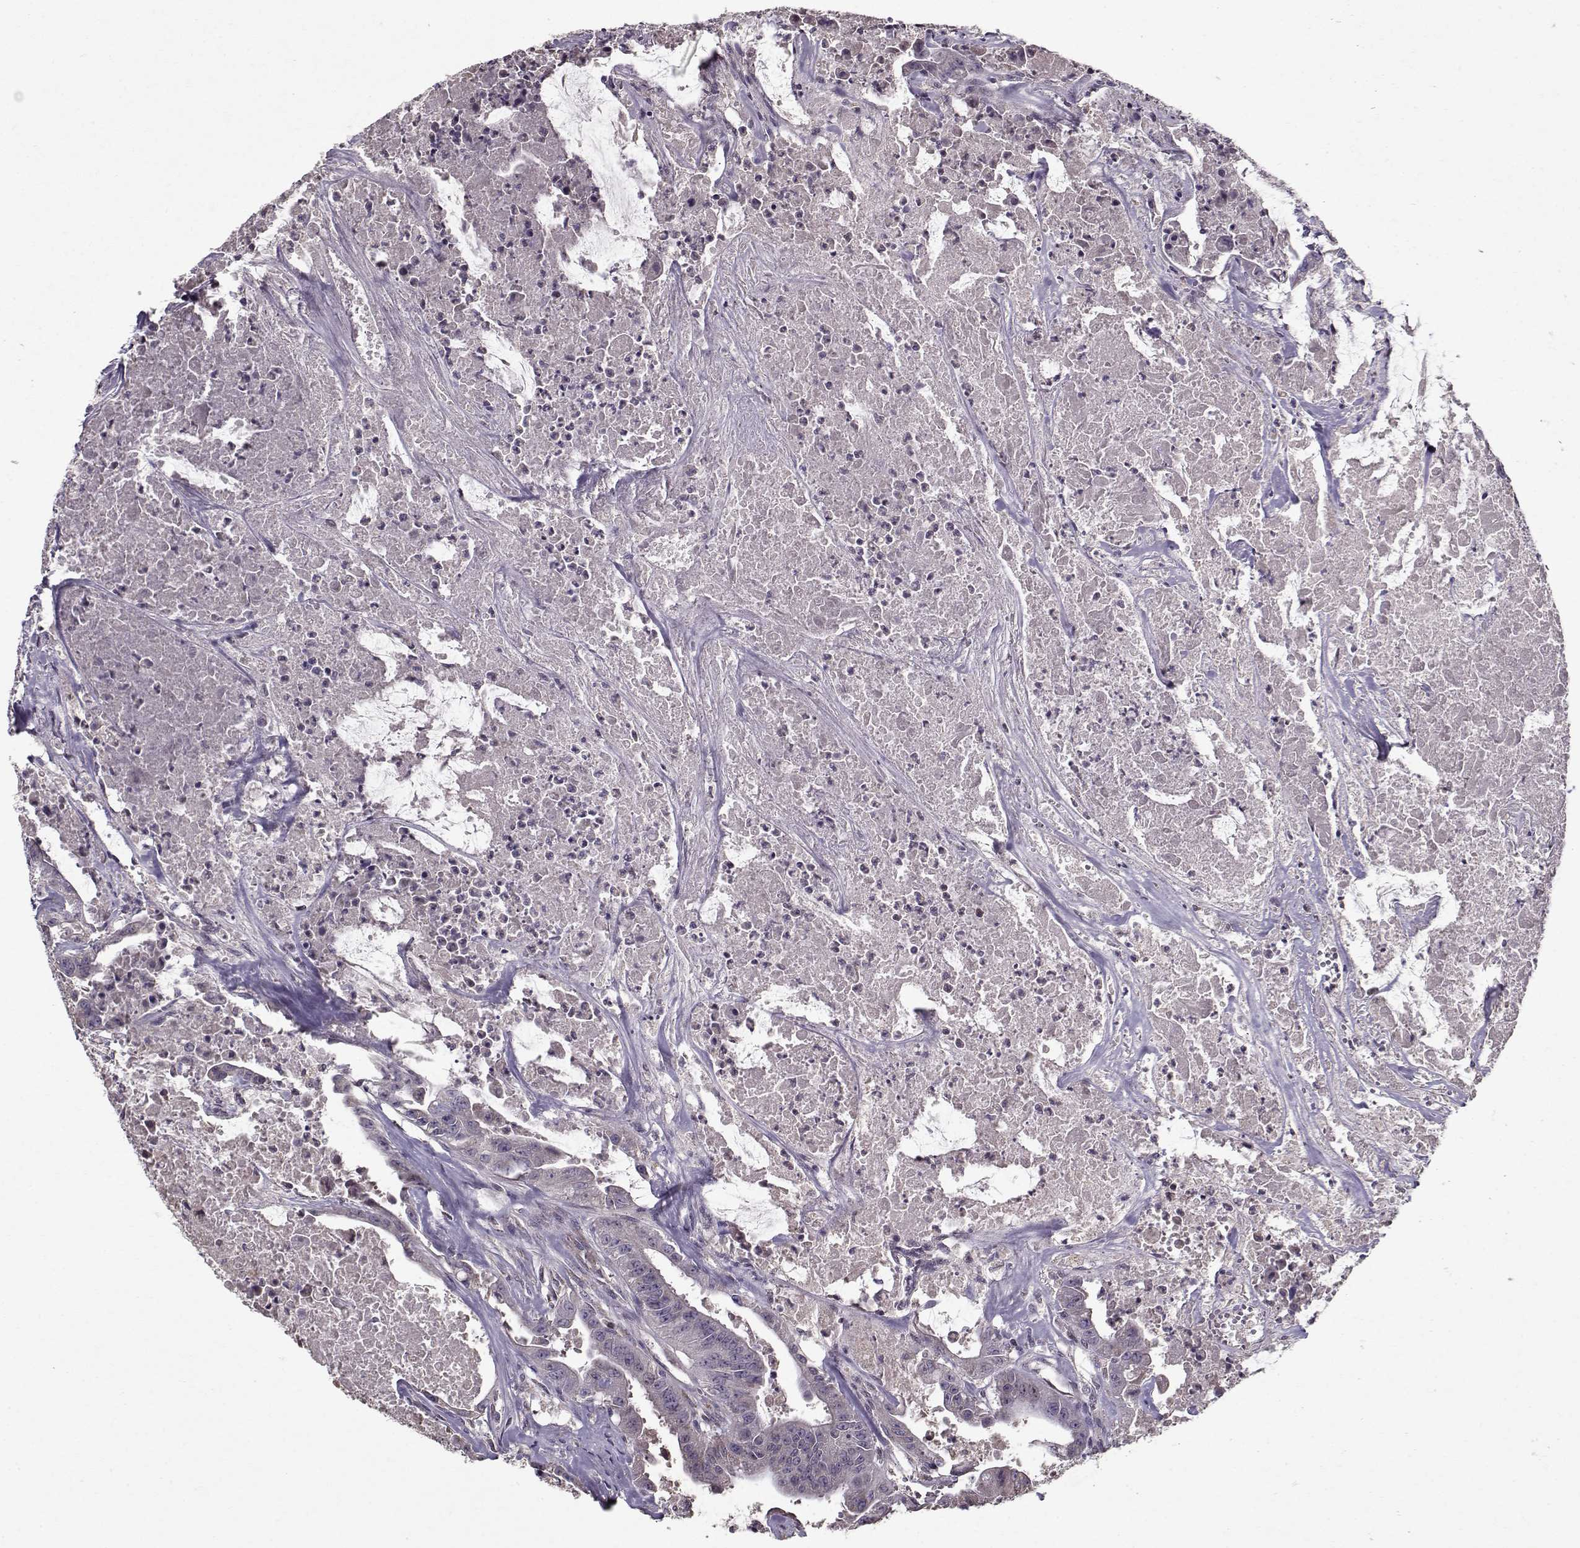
{"staining": {"intensity": "negative", "quantity": "none", "location": "none"}, "tissue": "colorectal cancer", "cell_type": "Tumor cells", "image_type": "cancer", "snomed": [{"axis": "morphology", "description": "Adenocarcinoma, NOS"}, {"axis": "topography", "description": "Colon"}], "caption": "Protein analysis of colorectal cancer (adenocarcinoma) exhibits no significant expression in tumor cells. Nuclei are stained in blue.", "gene": "LAMA2", "patient": {"sex": "male", "age": 33}}